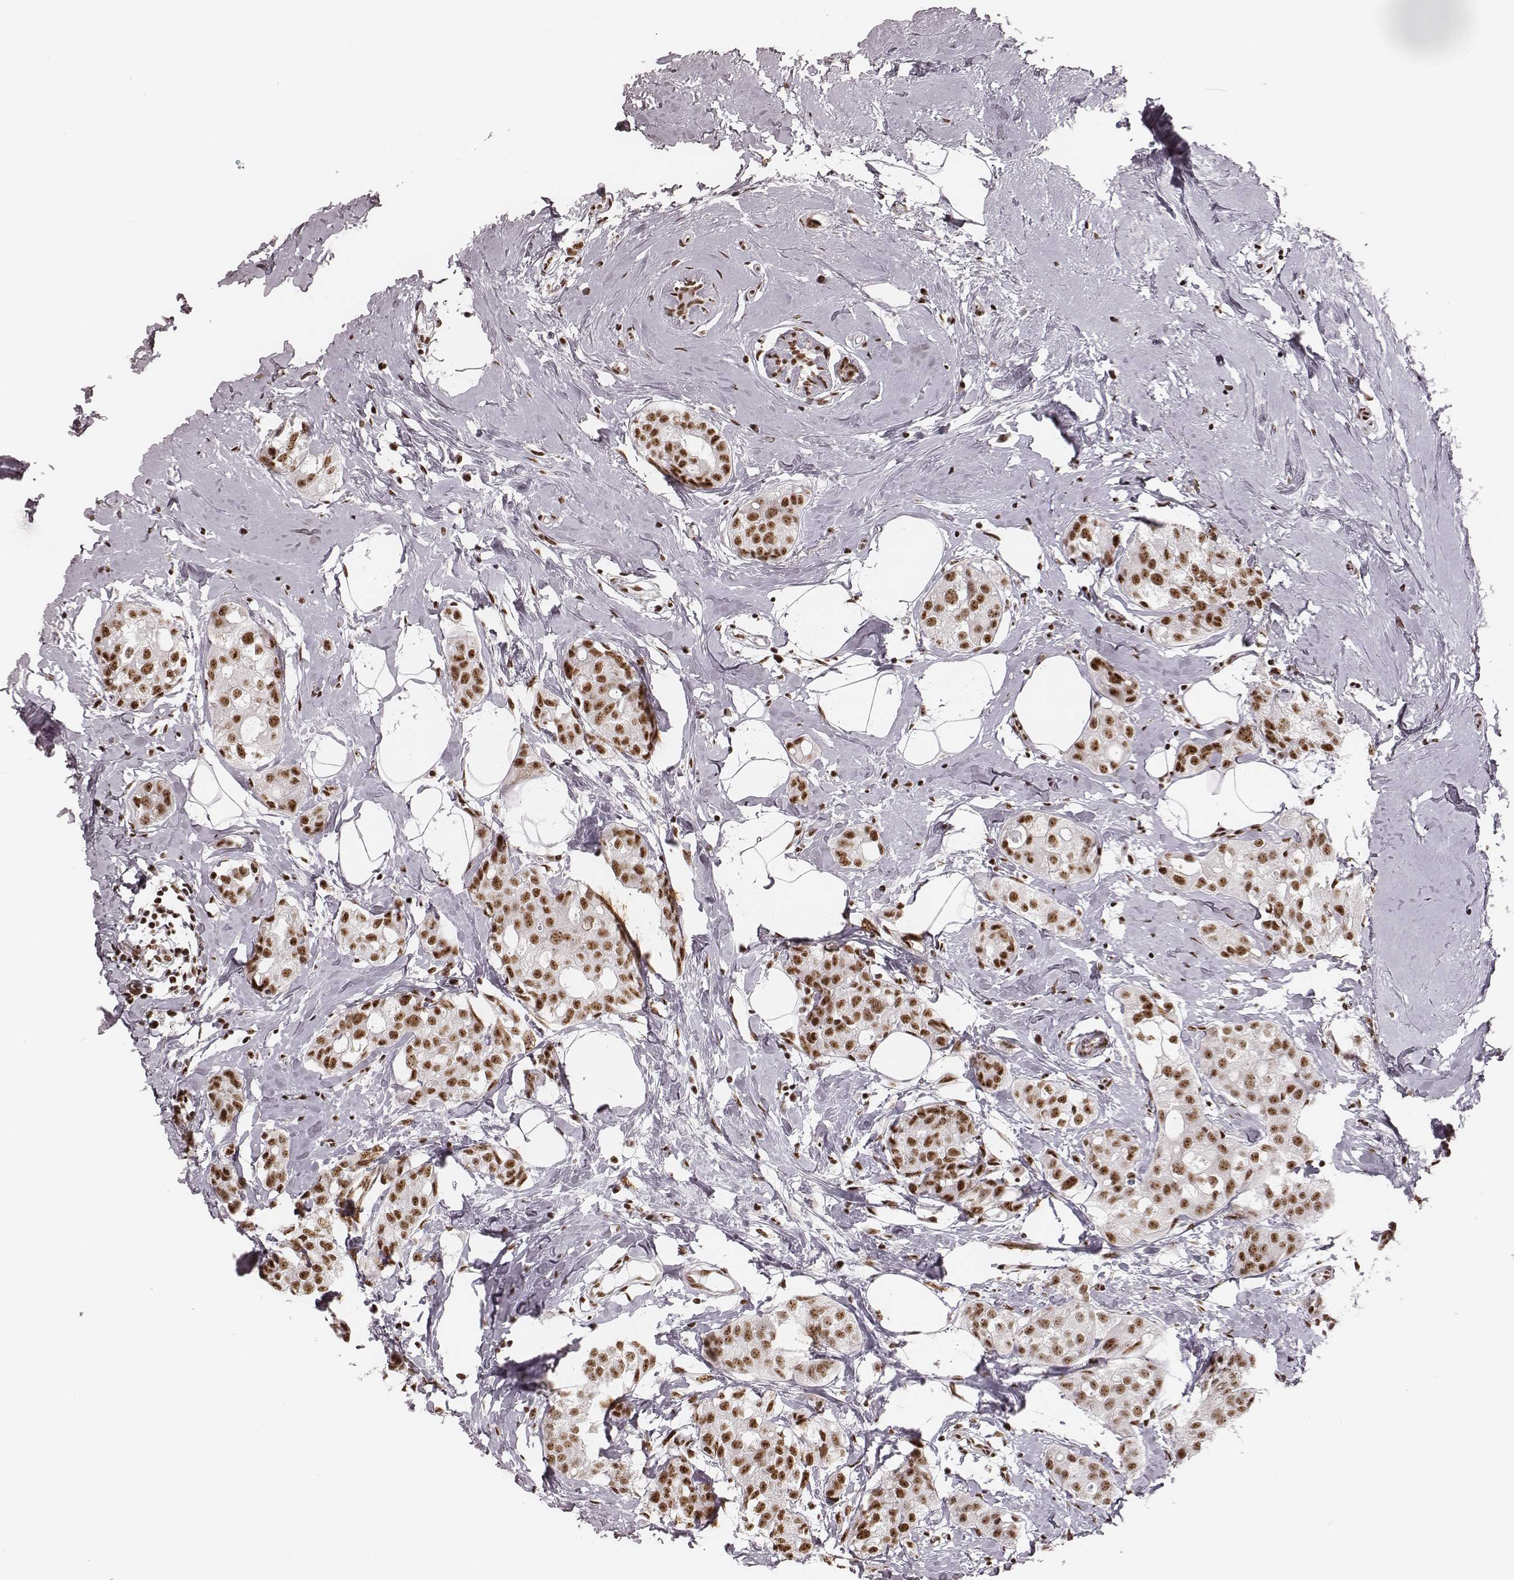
{"staining": {"intensity": "moderate", "quantity": ">75%", "location": "nuclear"}, "tissue": "breast cancer", "cell_type": "Tumor cells", "image_type": "cancer", "snomed": [{"axis": "morphology", "description": "Duct carcinoma"}, {"axis": "topography", "description": "Breast"}], "caption": "Tumor cells display moderate nuclear positivity in about >75% of cells in breast intraductal carcinoma.", "gene": "LUC7L", "patient": {"sex": "female", "age": 40}}